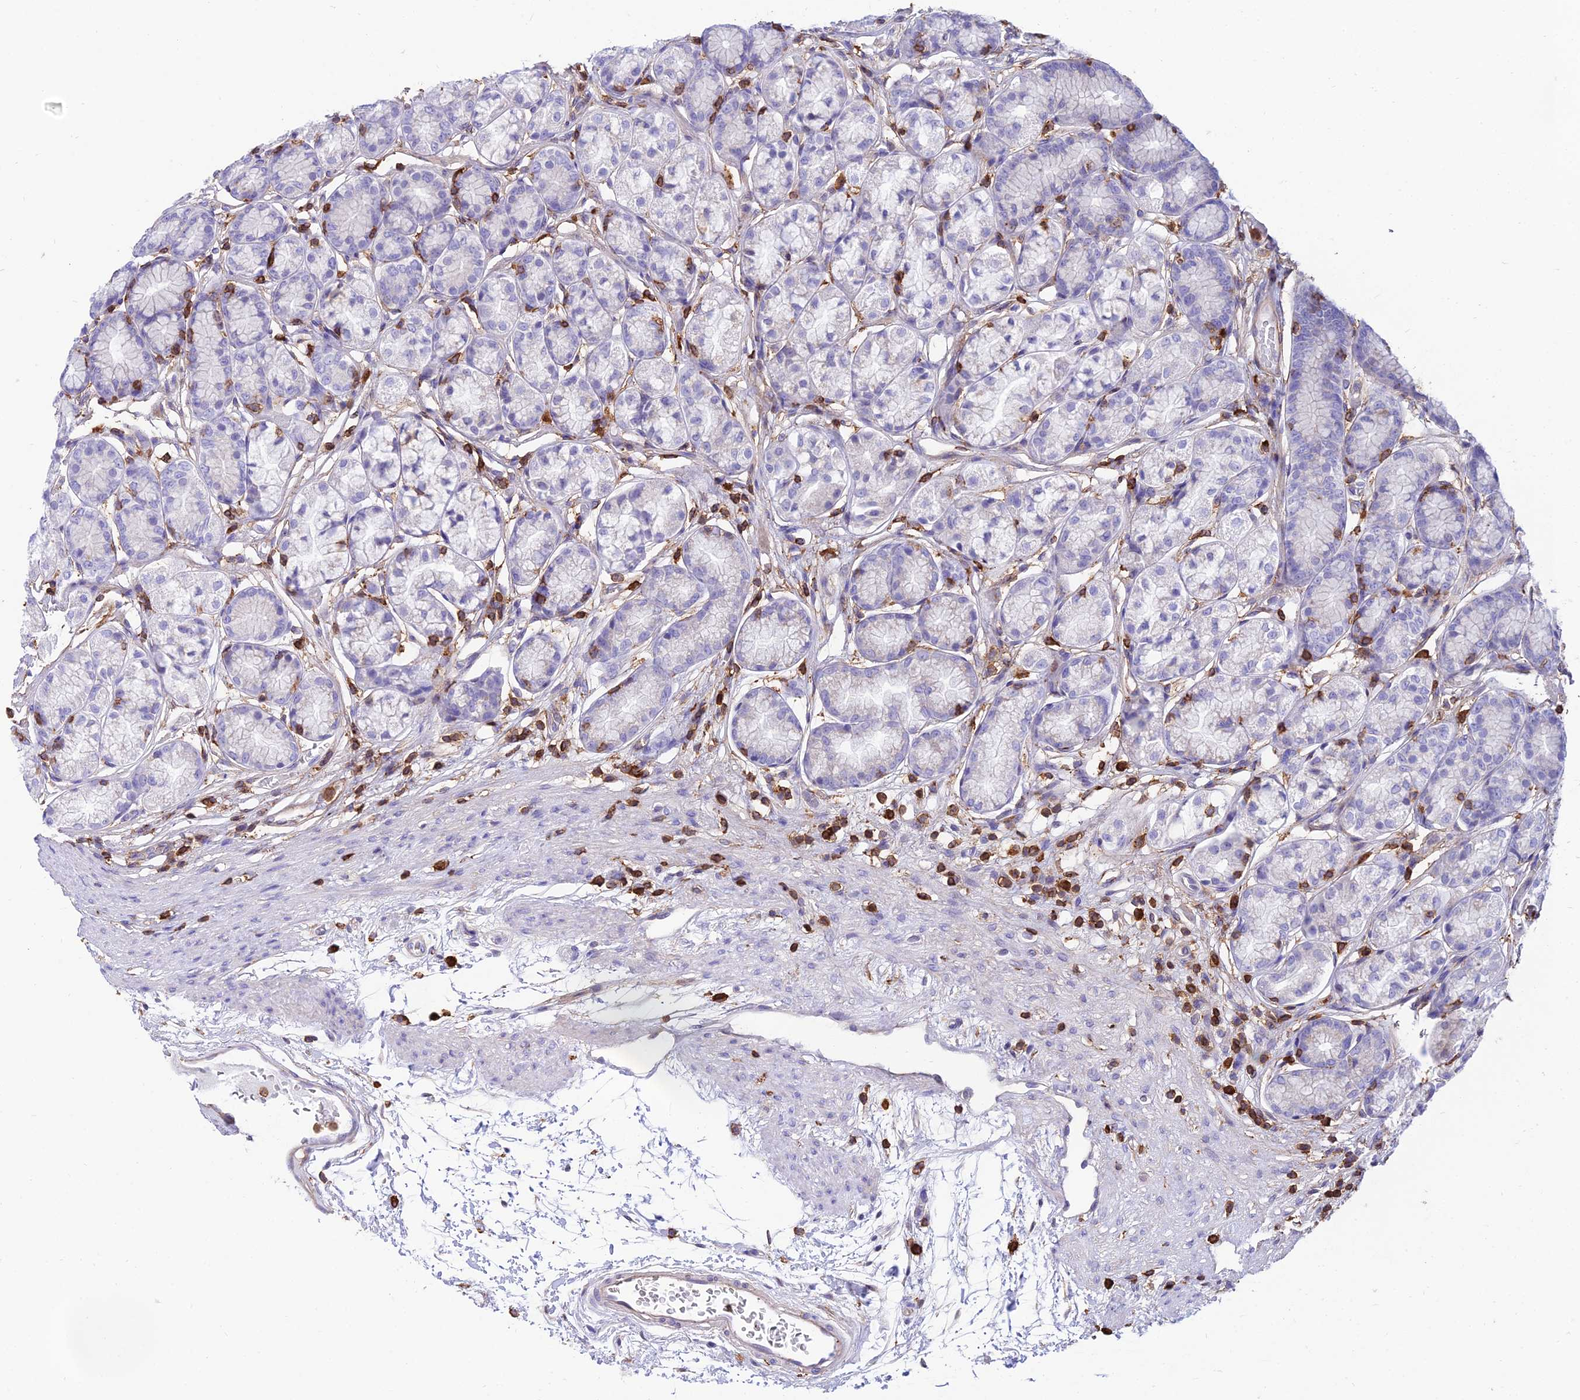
{"staining": {"intensity": "negative", "quantity": "none", "location": "none"}, "tissue": "stomach", "cell_type": "Glandular cells", "image_type": "normal", "snomed": [{"axis": "morphology", "description": "Normal tissue, NOS"}, {"axis": "morphology", "description": "Adenocarcinoma, NOS"}, {"axis": "morphology", "description": "Adenocarcinoma, High grade"}, {"axis": "topography", "description": "Stomach, upper"}, {"axis": "topography", "description": "Stomach"}], "caption": "Immunohistochemistry (IHC) photomicrograph of normal stomach stained for a protein (brown), which shows no positivity in glandular cells. (Stains: DAB (3,3'-diaminobenzidine) IHC with hematoxylin counter stain, Microscopy: brightfield microscopy at high magnification).", "gene": "SREK1IP1", "patient": {"sex": "female", "age": 65}}